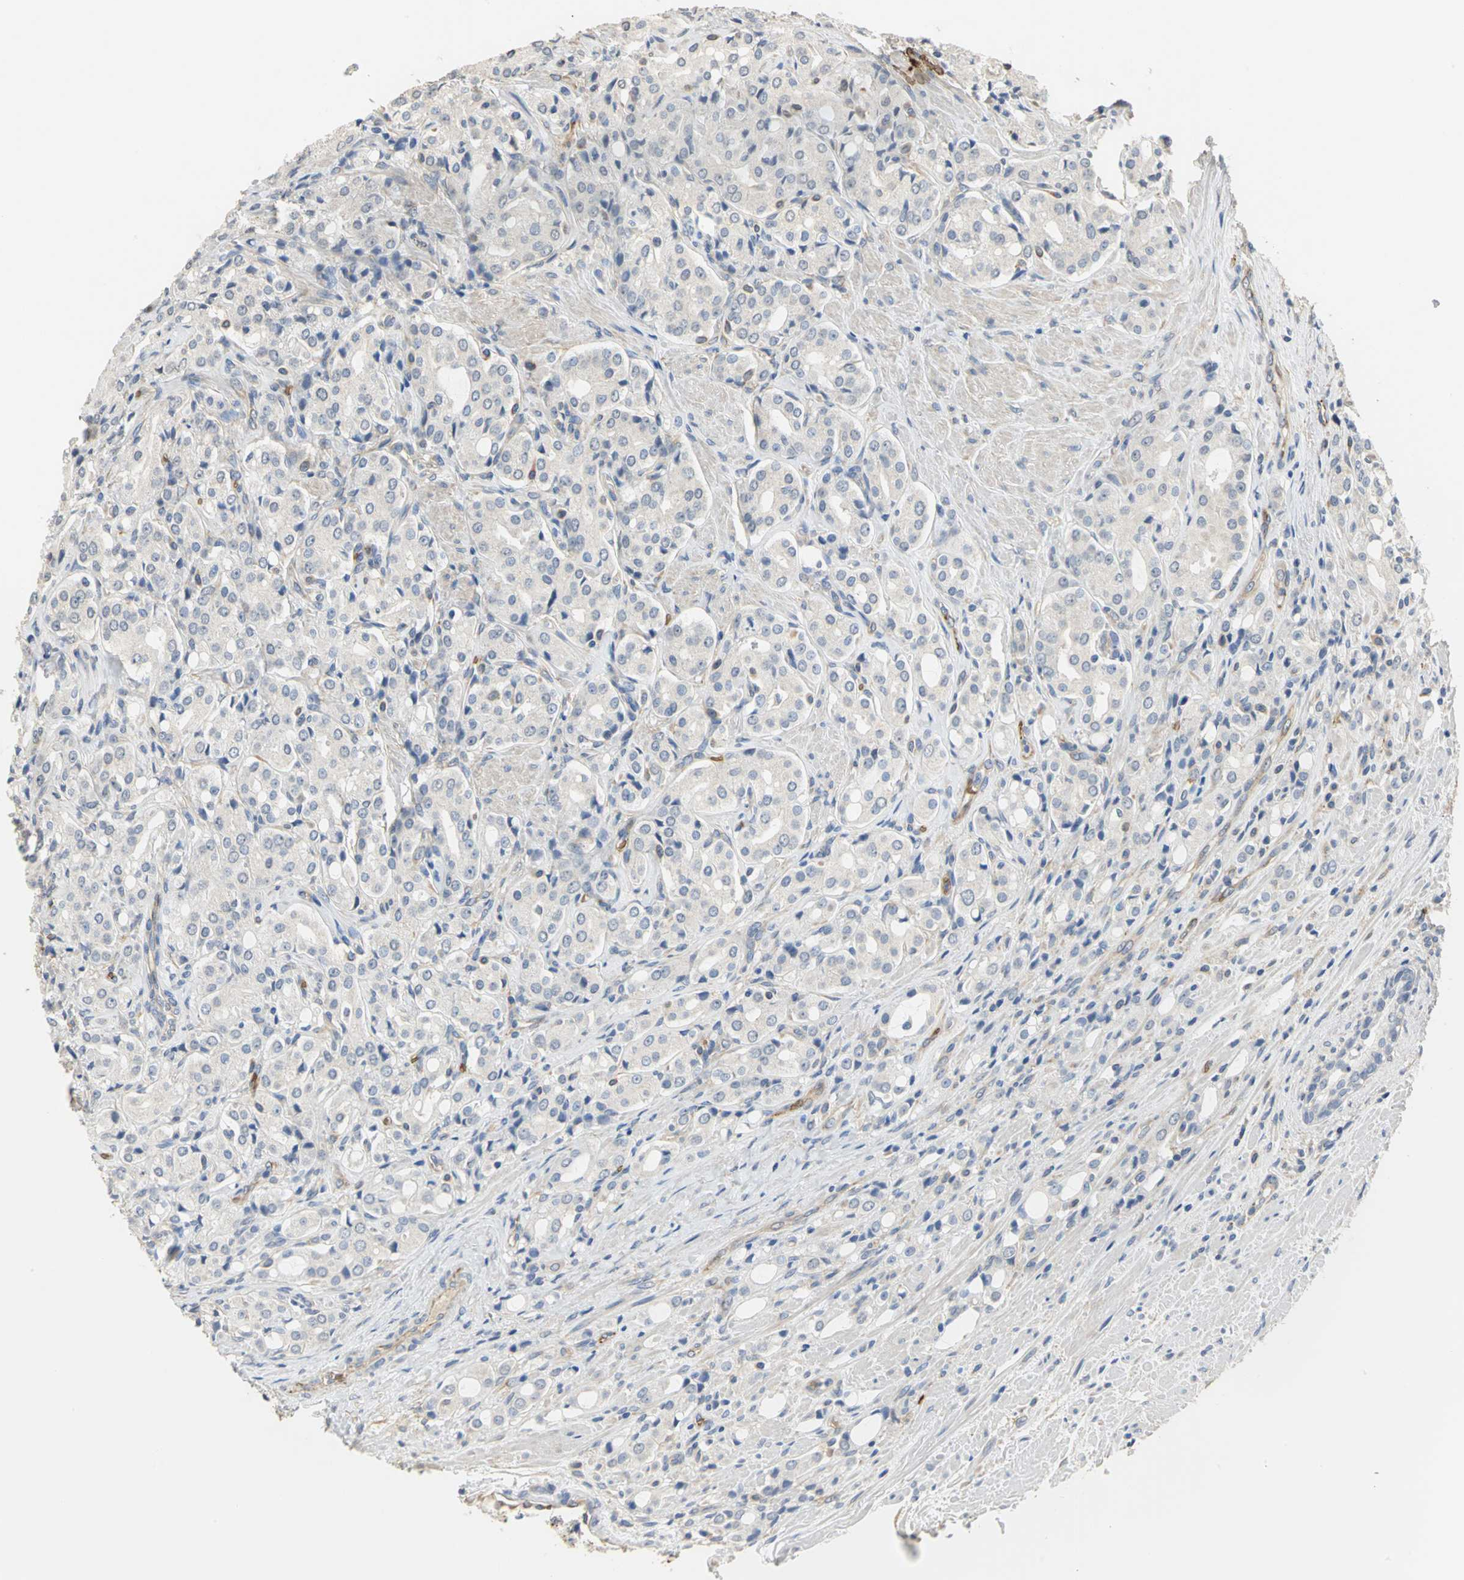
{"staining": {"intensity": "negative", "quantity": "none", "location": "none"}, "tissue": "prostate cancer", "cell_type": "Tumor cells", "image_type": "cancer", "snomed": [{"axis": "morphology", "description": "Adenocarcinoma, High grade"}, {"axis": "topography", "description": "Prostate"}], "caption": "Human prostate high-grade adenocarcinoma stained for a protein using IHC reveals no positivity in tumor cells.", "gene": "TREM1", "patient": {"sex": "male", "age": 72}}